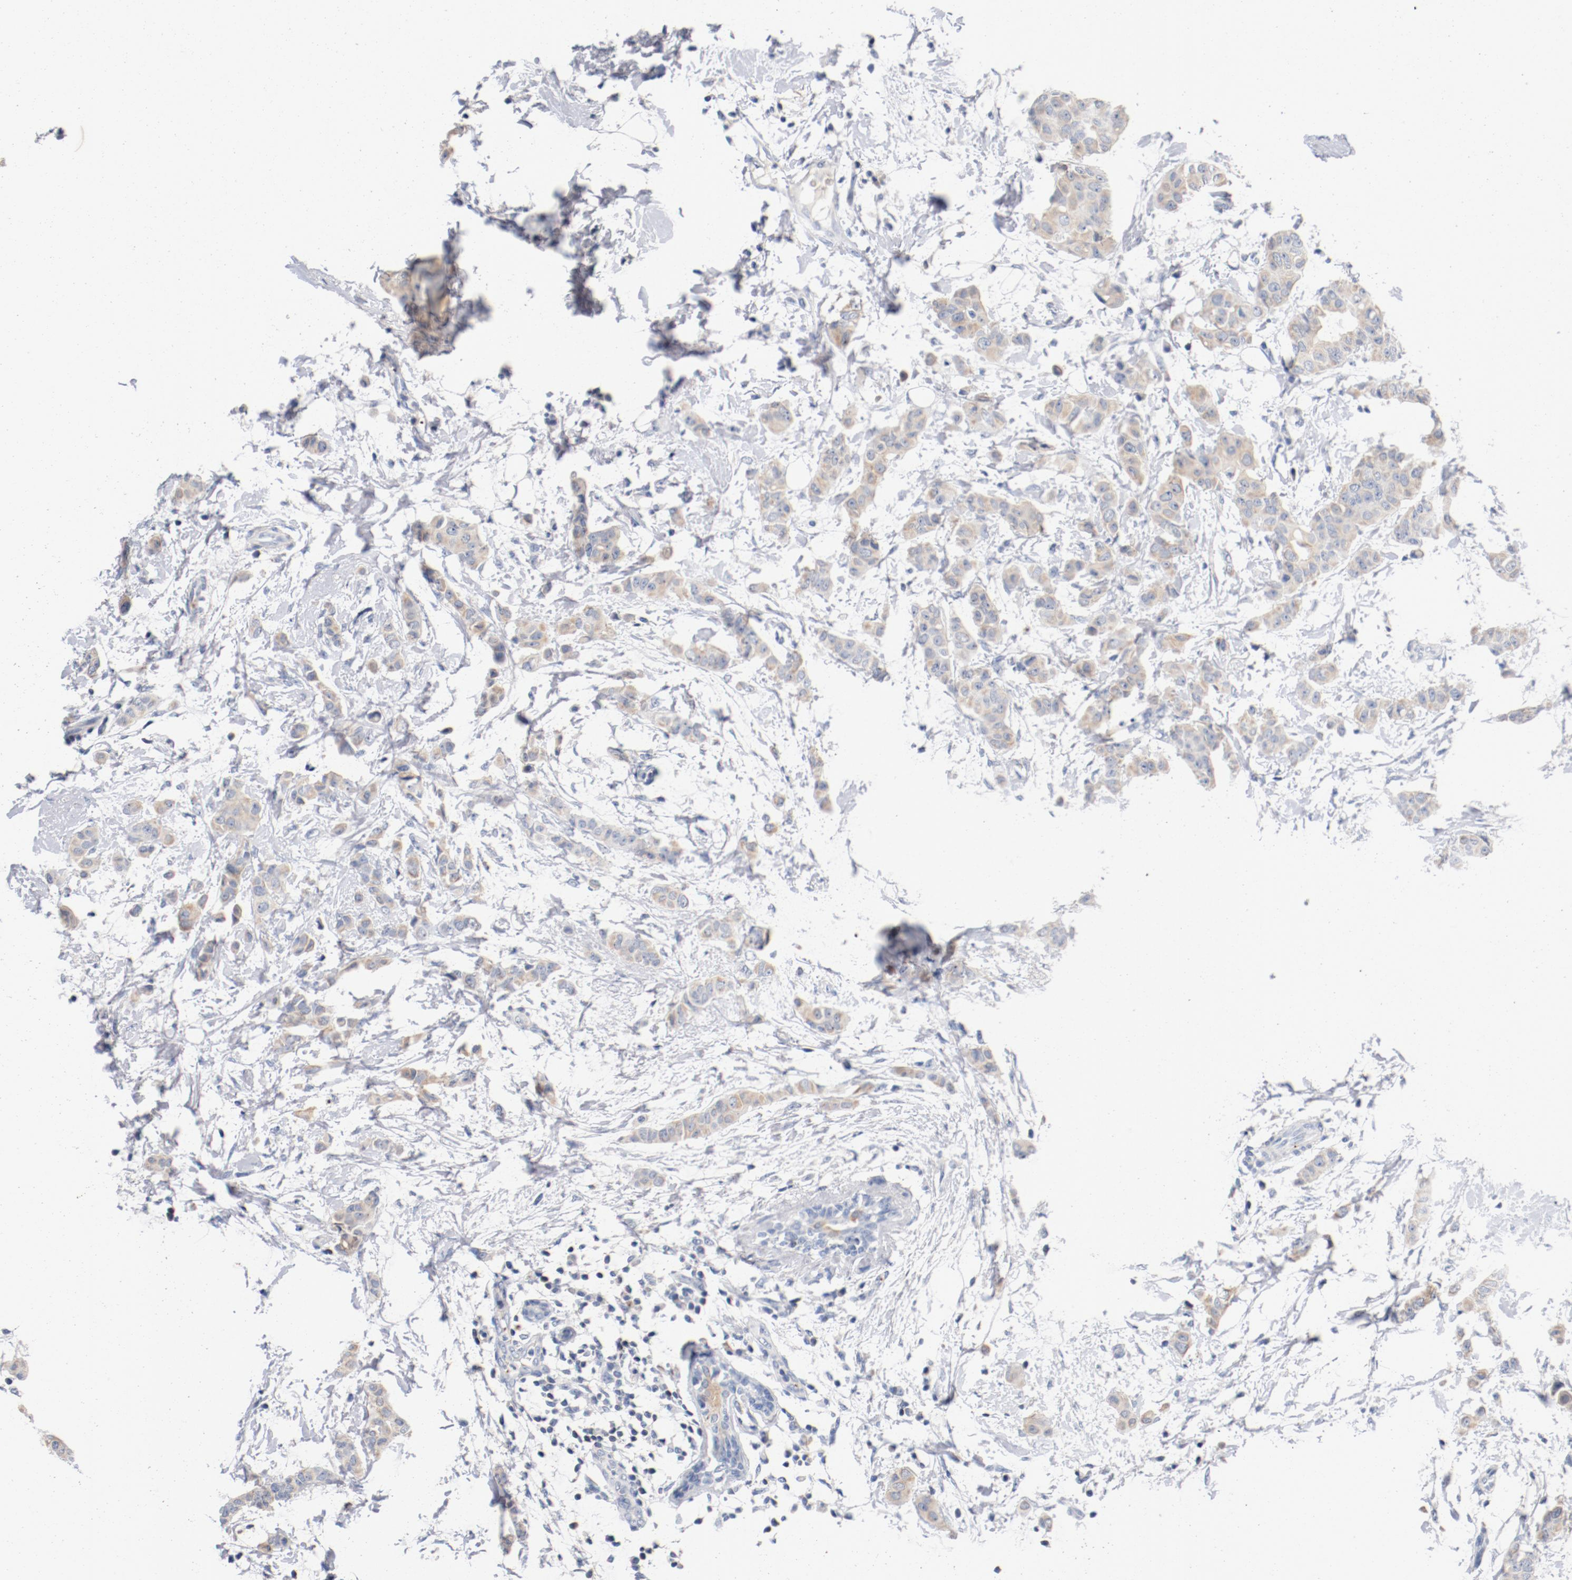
{"staining": {"intensity": "weak", "quantity": ">75%", "location": "cytoplasmic/membranous"}, "tissue": "breast cancer", "cell_type": "Tumor cells", "image_type": "cancer", "snomed": [{"axis": "morphology", "description": "Duct carcinoma"}, {"axis": "topography", "description": "Breast"}], "caption": "High-magnification brightfield microscopy of breast cancer (invasive ductal carcinoma) stained with DAB (brown) and counterstained with hematoxylin (blue). tumor cells exhibit weak cytoplasmic/membranous expression is seen in about>75% of cells.", "gene": "PIM1", "patient": {"sex": "female", "age": 40}}